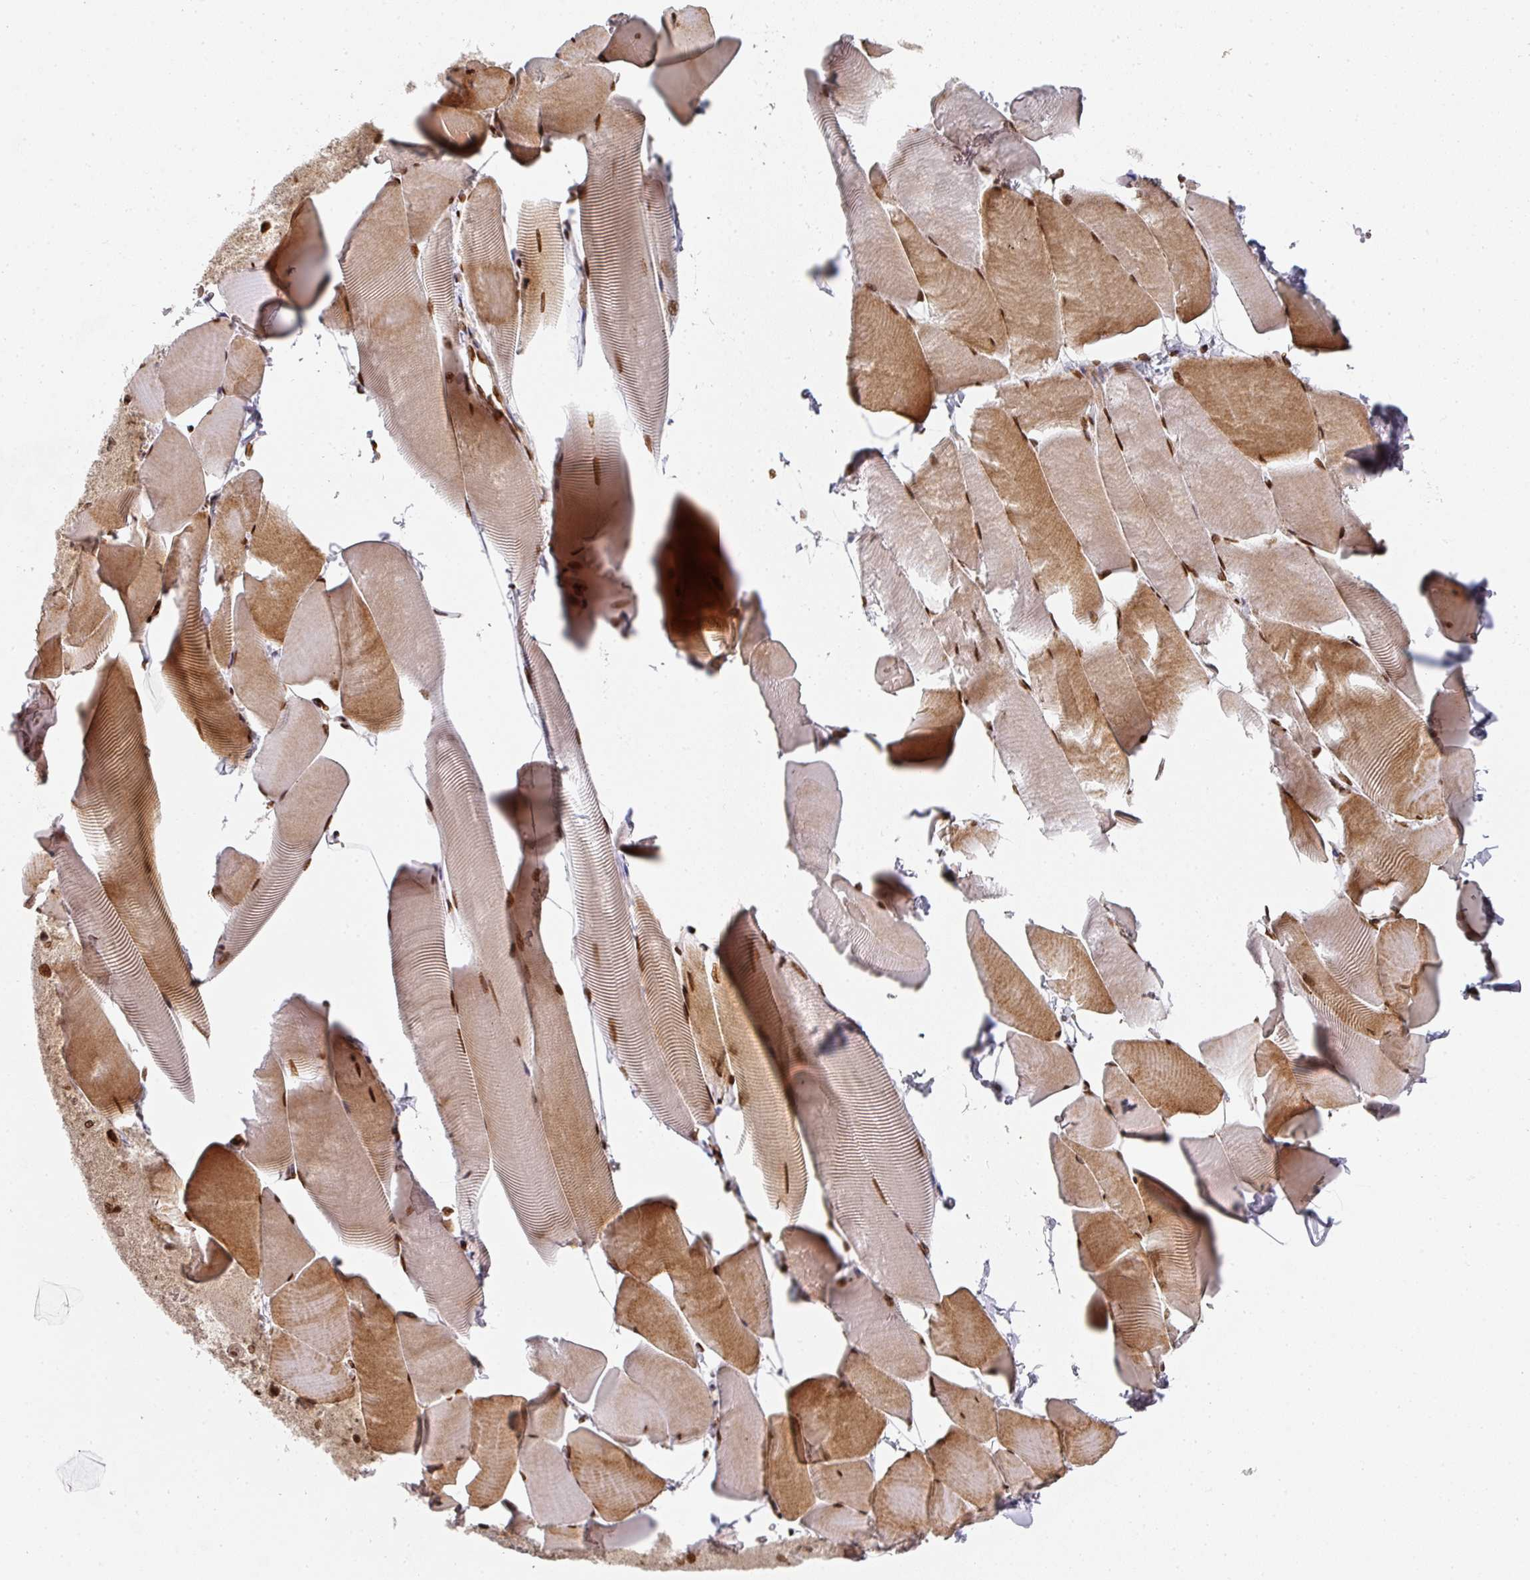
{"staining": {"intensity": "strong", "quantity": "25%-75%", "location": "cytoplasmic/membranous,nuclear"}, "tissue": "skeletal muscle", "cell_type": "Myocytes", "image_type": "normal", "snomed": [{"axis": "morphology", "description": "Normal tissue, NOS"}, {"axis": "topography", "description": "Skeletal muscle"}], "caption": "A brown stain highlights strong cytoplasmic/membranous,nuclear staining of a protein in myocytes of unremarkable skeletal muscle. The staining was performed using DAB (3,3'-diaminobenzidine), with brown indicating positive protein expression. Nuclei are stained blue with hematoxylin.", "gene": "DIDO1", "patient": {"sex": "male", "age": 25}}